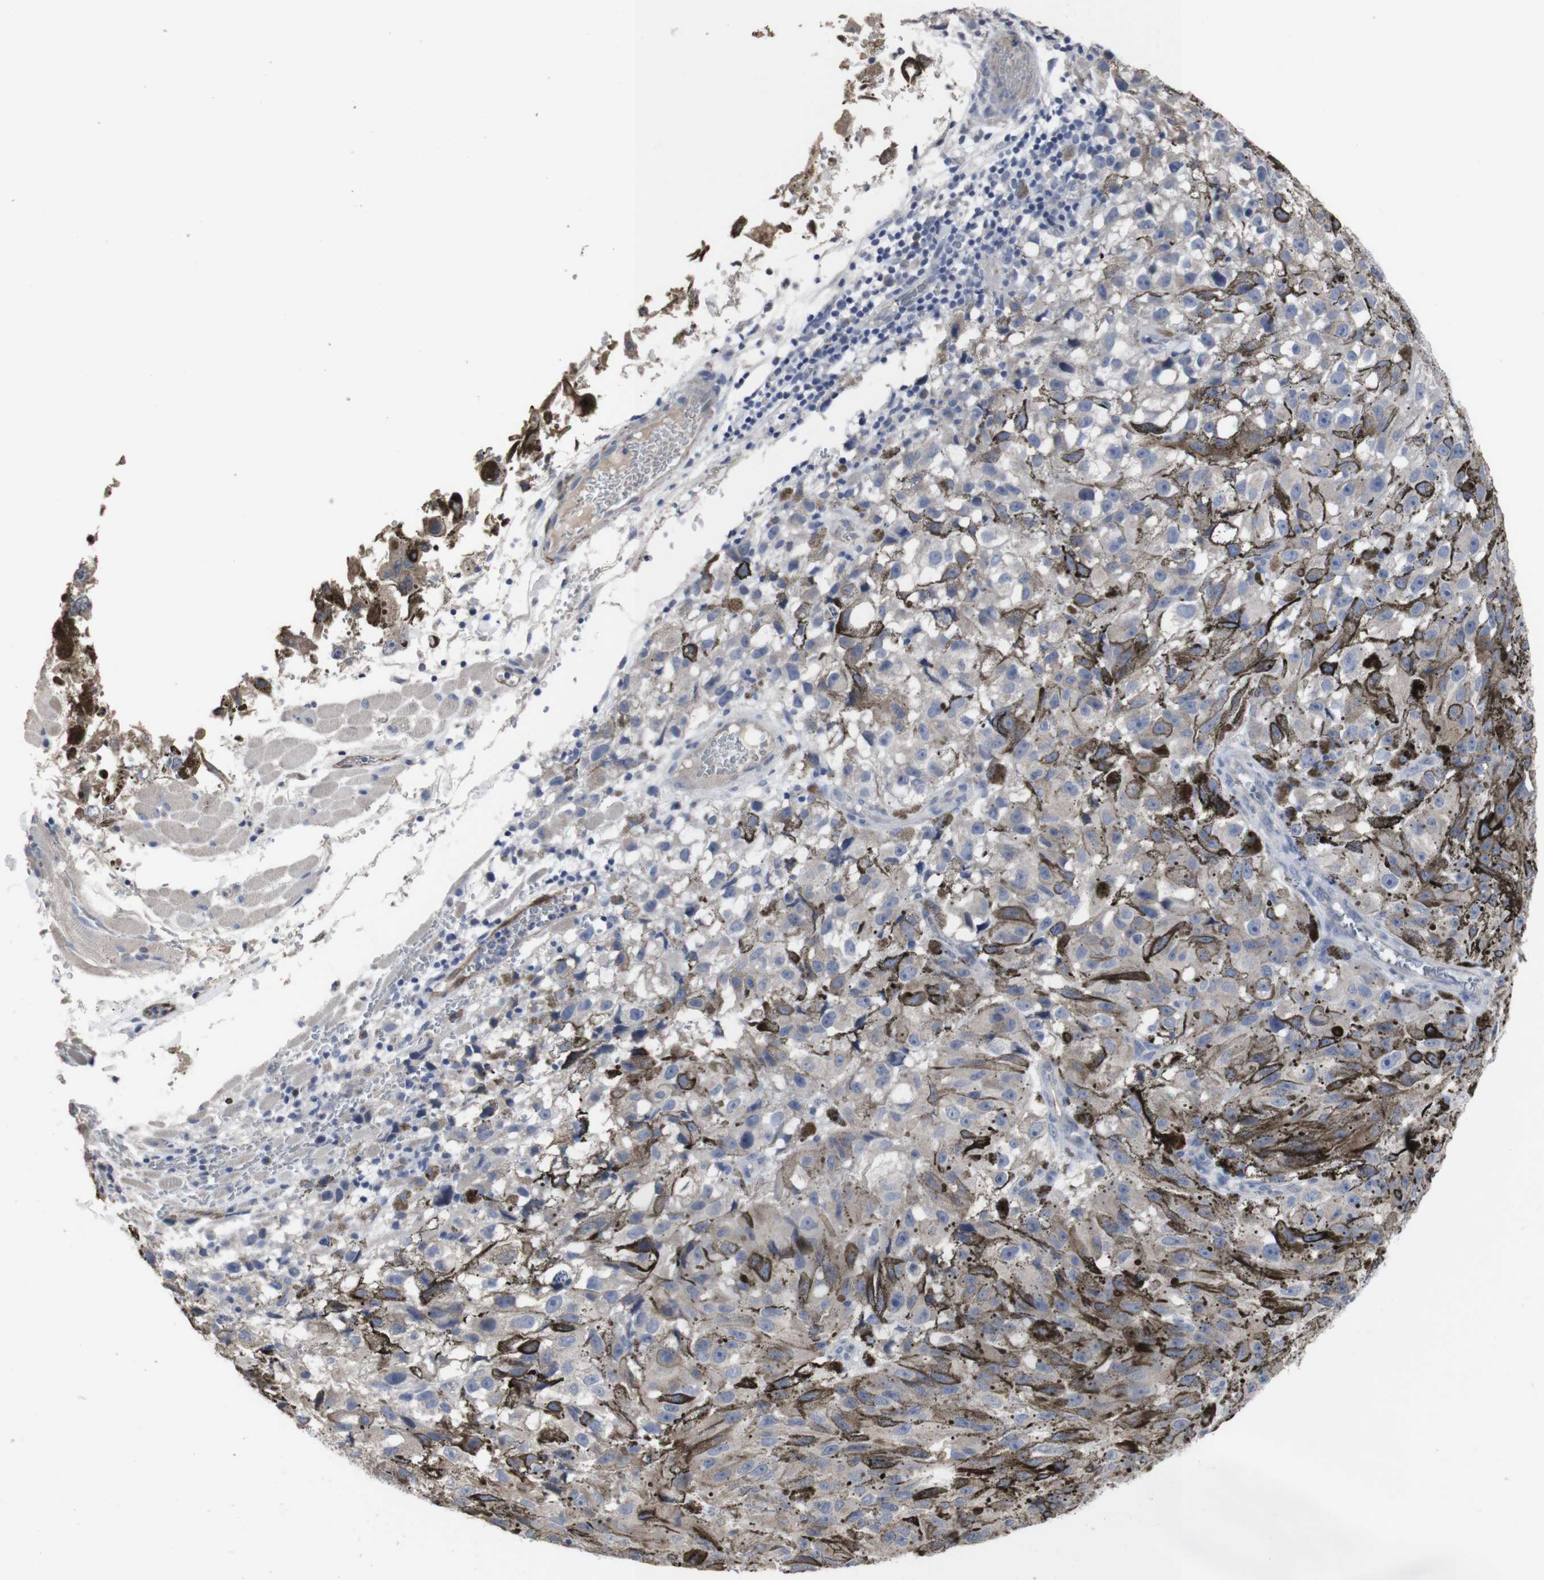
{"staining": {"intensity": "negative", "quantity": "none", "location": "none"}, "tissue": "melanoma", "cell_type": "Tumor cells", "image_type": "cancer", "snomed": [{"axis": "morphology", "description": "Malignant melanoma, NOS"}, {"axis": "topography", "description": "Skin"}], "caption": "Immunohistochemistry (IHC) micrograph of neoplastic tissue: melanoma stained with DAB (3,3'-diaminobenzidine) reveals no significant protein staining in tumor cells. Nuclei are stained in blue.", "gene": "SNCG", "patient": {"sex": "female", "age": 104}}